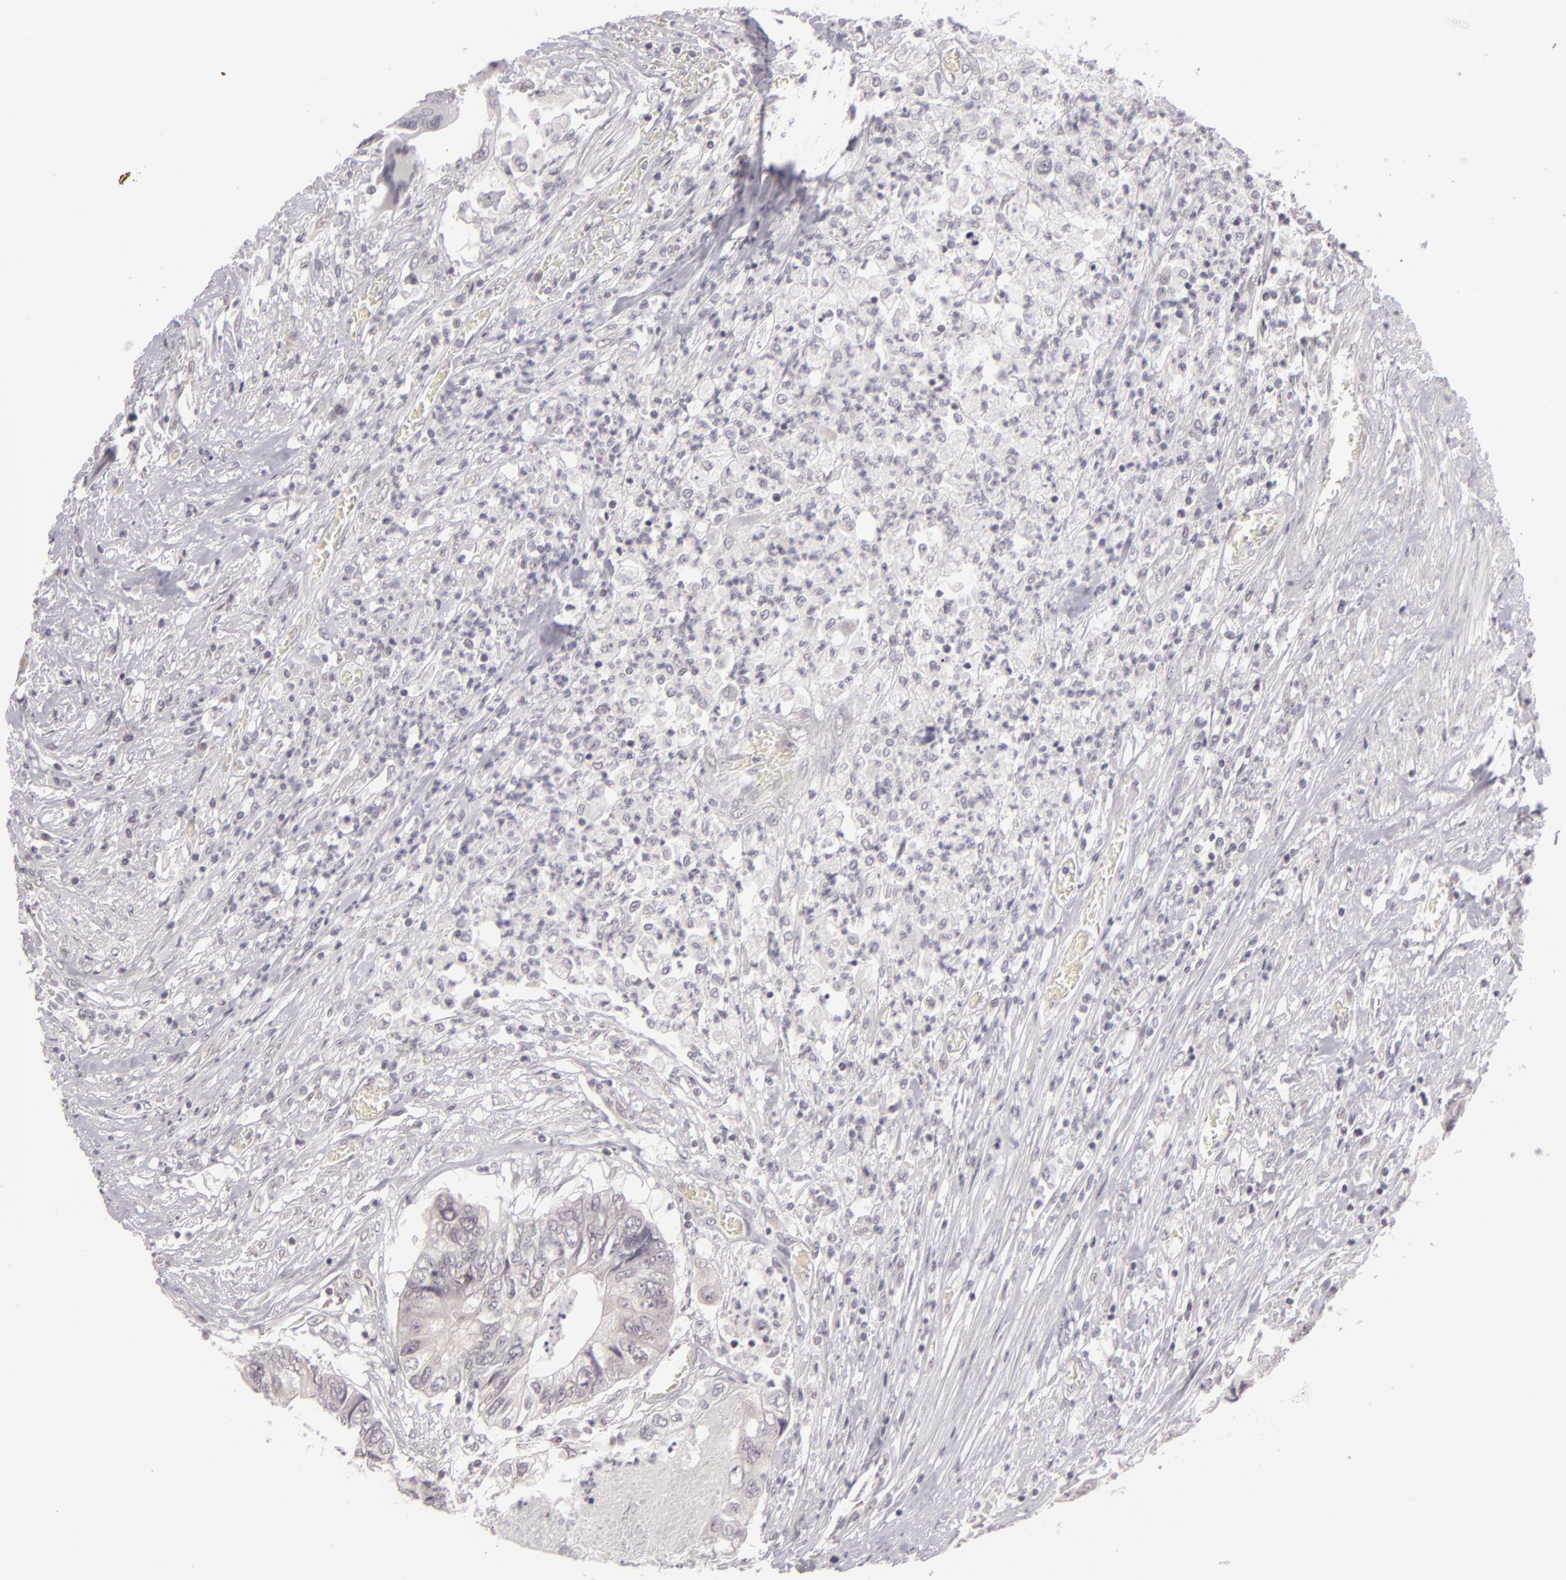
{"staining": {"intensity": "negative", "quantity": "none", "location": "none"}, "tissue": "colorectal cancer", "cell_type": "Tumor cells", "image_type": "cancer", "snomed": [{"axis": "morphology", "description": "Adenocarcinoma, NOS"}, {"axis": "topography", "description": "Rectum"}], "caption": "The micrograph displays no significant expression in tumor cells of colorectal cancer (adenocarcinoma).", "gene": "ZNF205", "patient": {"sex": "female", "age": 82}}